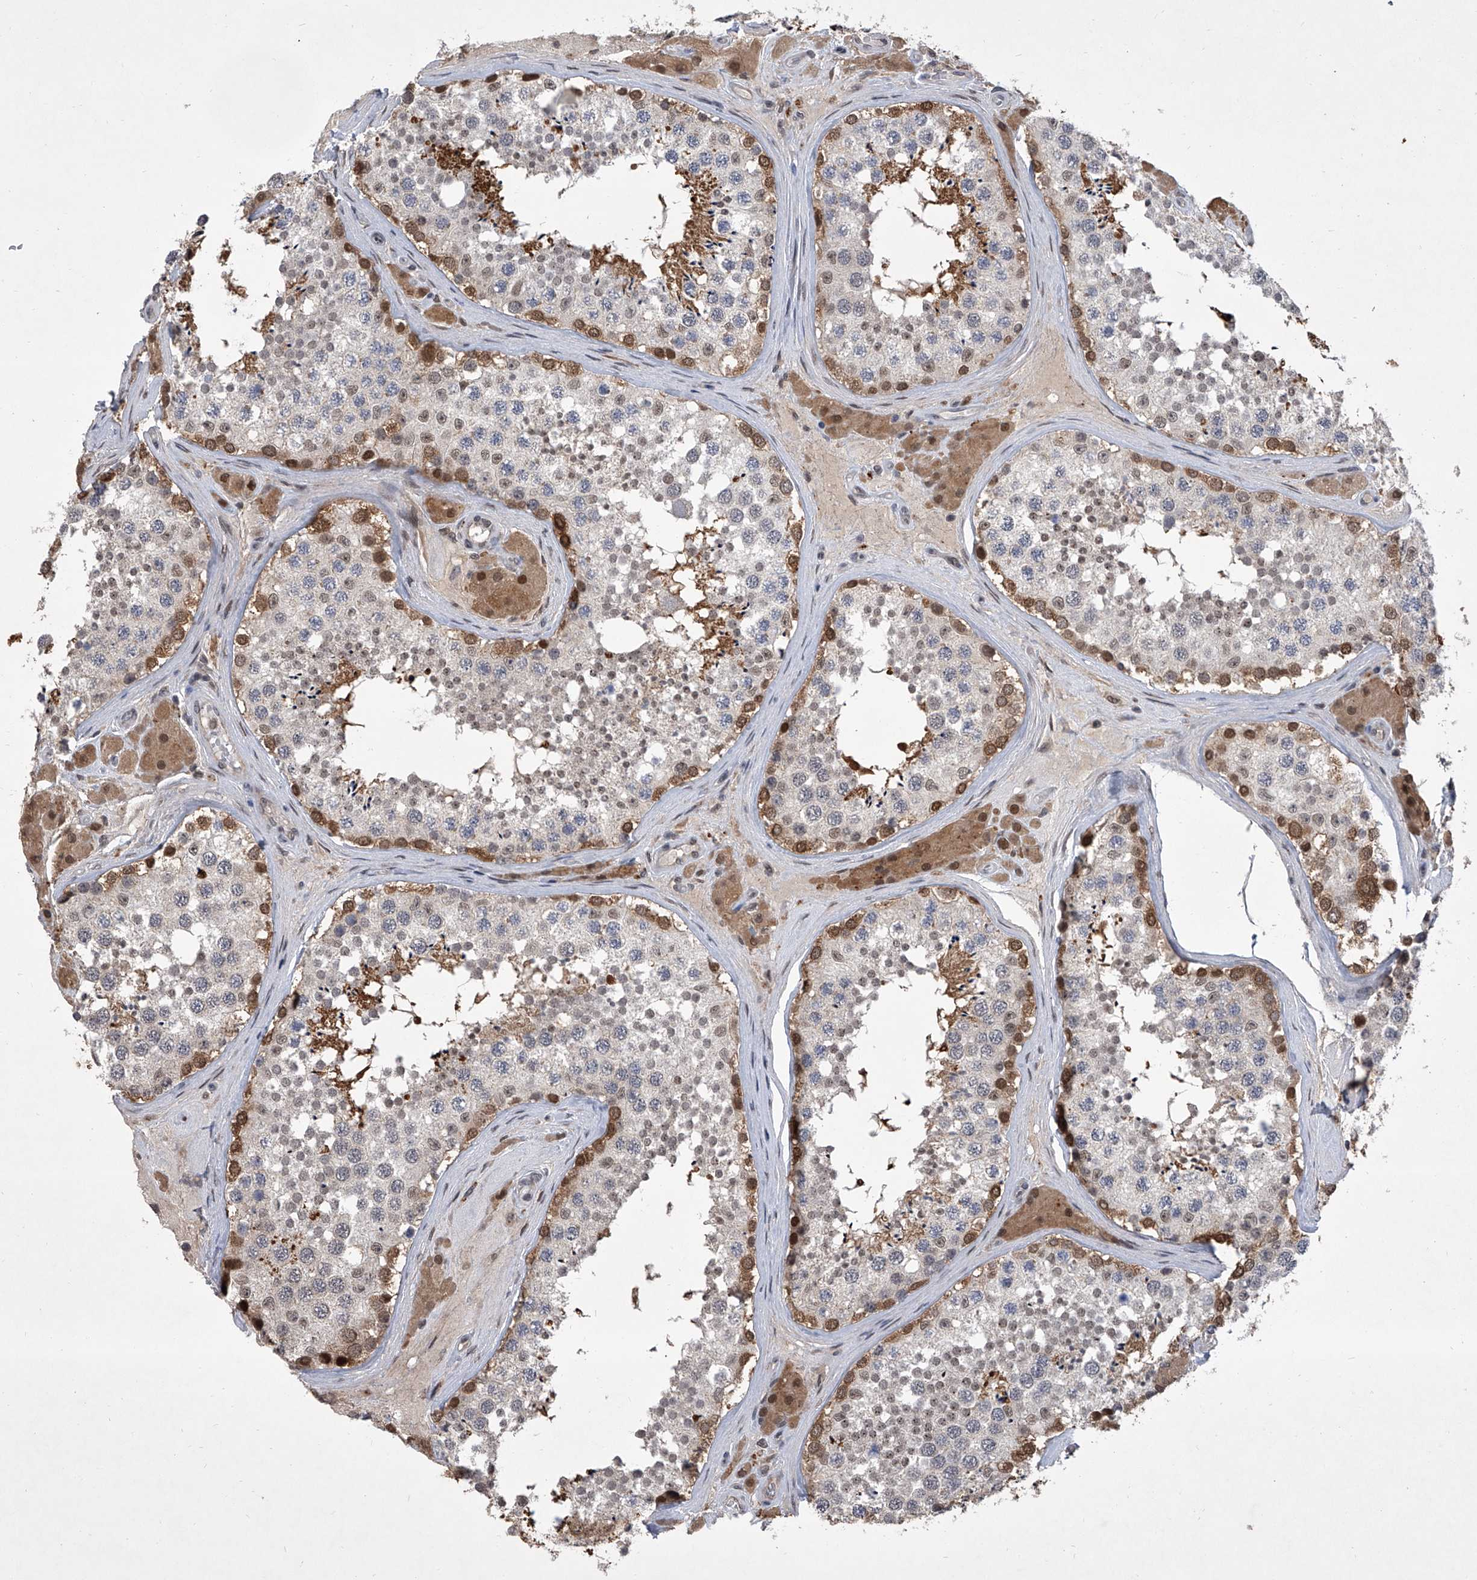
{"staining": {"intensity": "strong", "quantity": "<25%", "location": "cytoplasmic/membranous,nuclear"}, "tissue": "testis", "cell_type": "Cells in seminiferous ducts", "image_type": "normal", "snomed": [{"axis": "morphology", "description": "Normal tissue, NOS"}, {"axis": "topography", "description": "Testis"}], "caption": "Immunohistochemical staining of unremarkable human testis demonstrates <25% levels of strong cytoplasmic/membranous,nuclear protein positivity in approximately <25% of cells in seminiferous ducts.", "gene": "BHLHE23", "patient": {"sex": "male", "age": 46}}